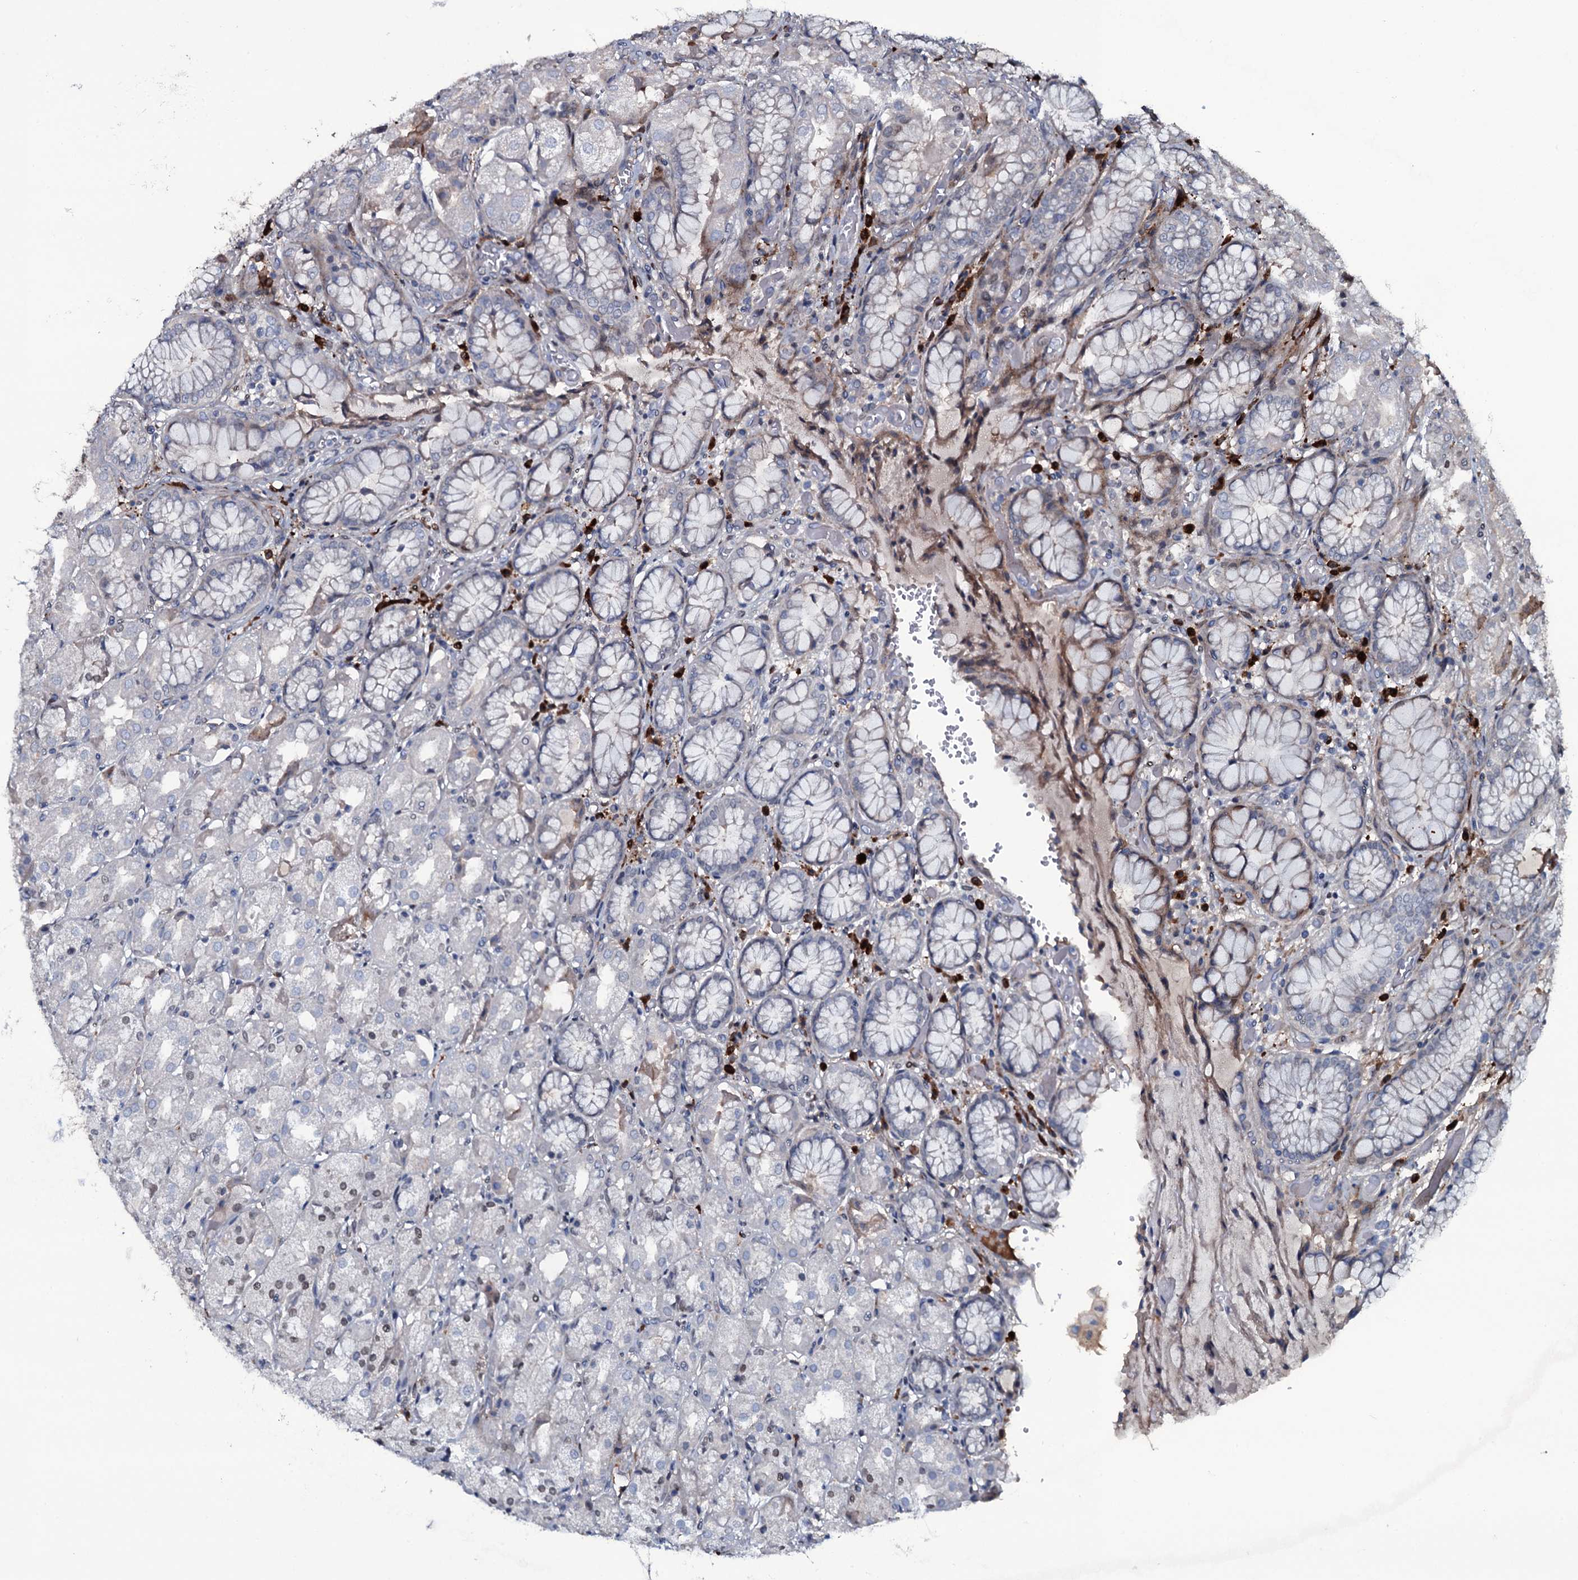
{"staining": {"intensity": "moderate", "quantity": "<25%", "location": "cytoplasmic/membranous,nuclear"}, "tissue": "stomach", "cell_type": "Glandular cells", "image_type": "normal", "snomed": [{"axis": "morphology", "description": "Normal tissue, NOS"}, {"axis": "topography", "description": "Stomach, upper"}], "caption": "Immunohistochemistry histopathology image of unremarkable stomach: stomach stained using immunohistochemistry displays low levels of moderate protein expression localized specifically in the cytoplasmic/membranous,nuclear of glandular cells, appearing as a cytoplasmic/membranous,nuclear brown color.", "gene": "LYG2", "patient": {"sex": "male", "age": 72}}